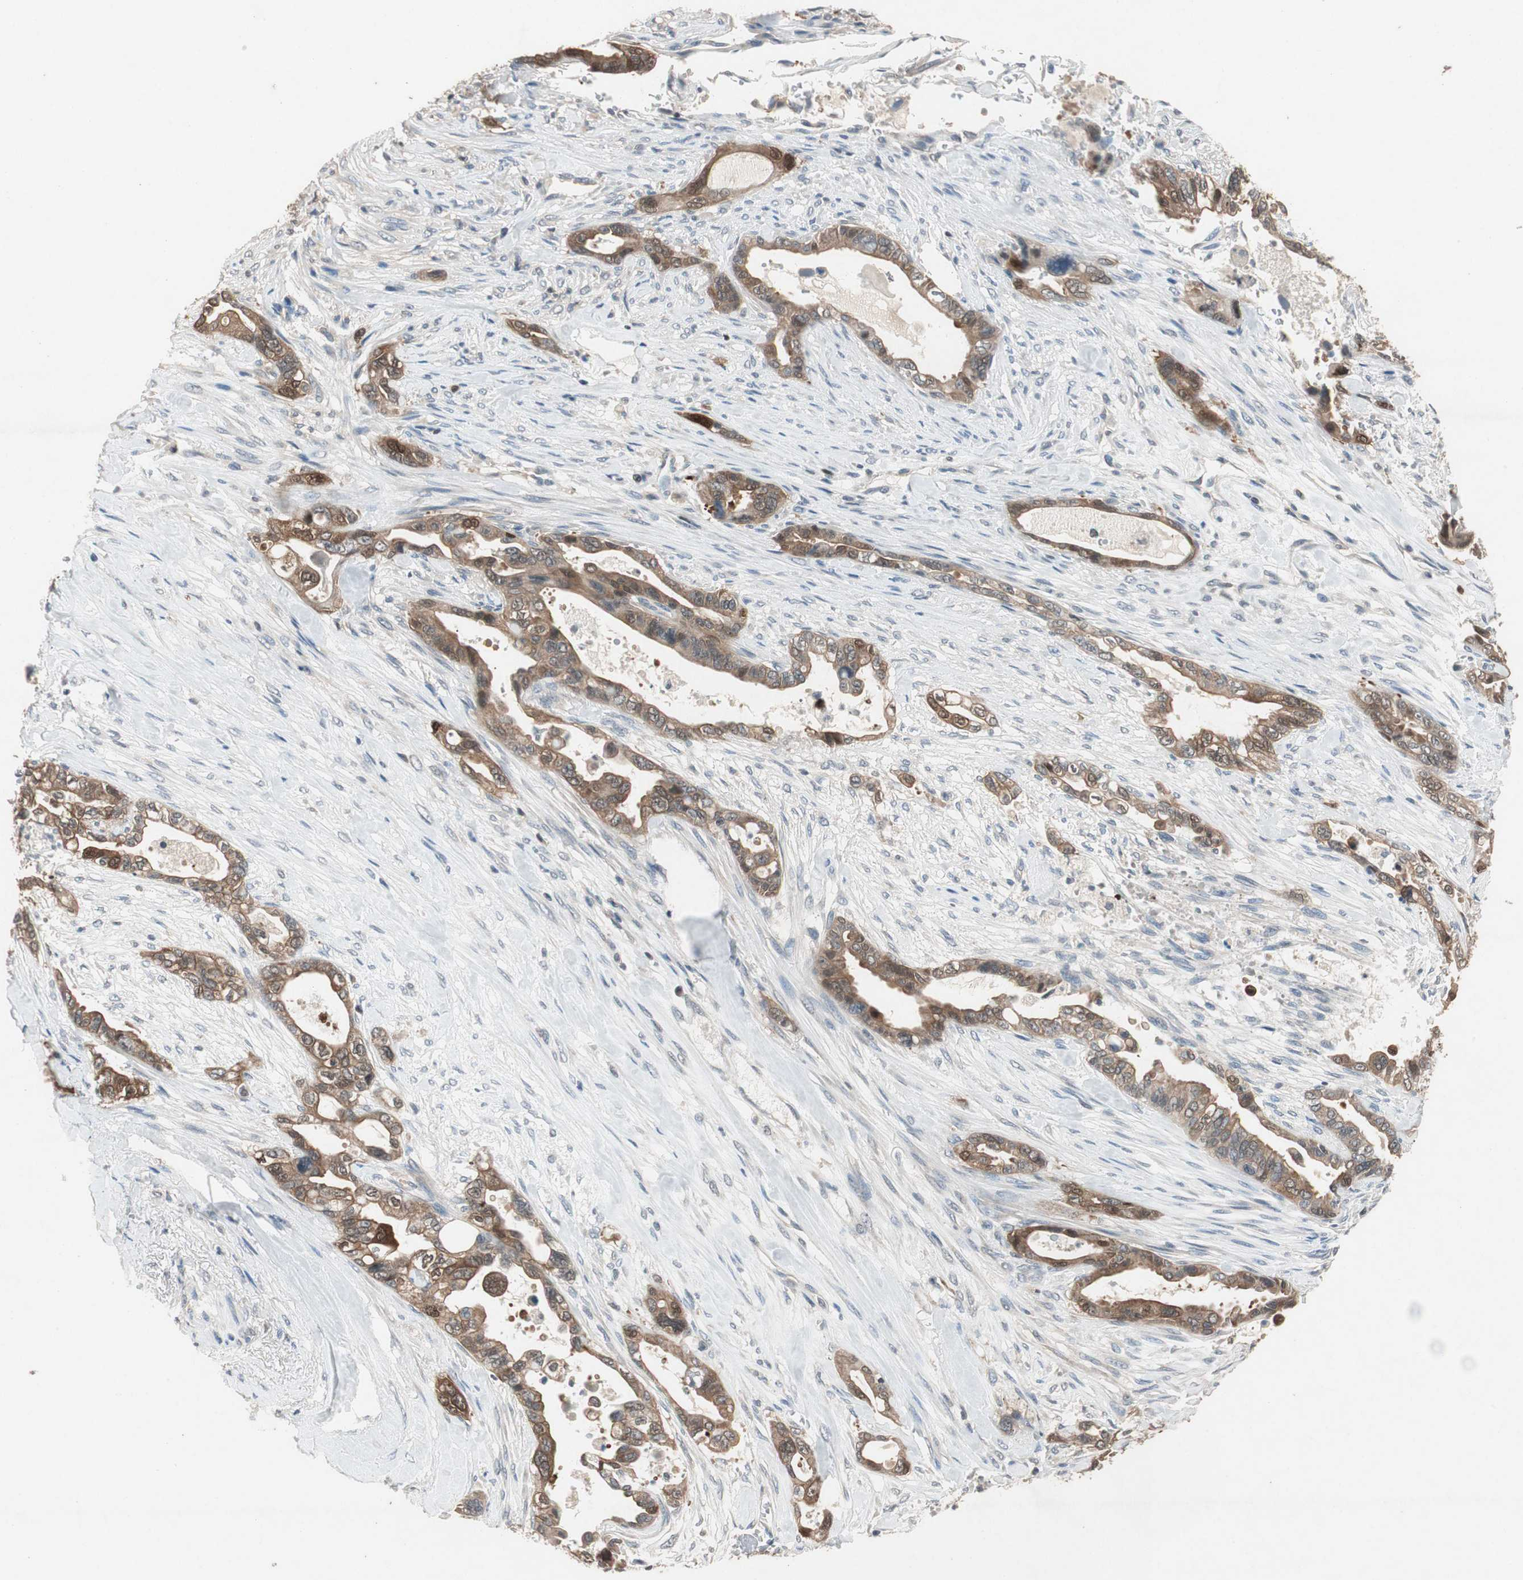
{"staining": {"intensity": "moderate", "quantity": "<25%", "location": "cytoplasmic/membranous,nuclear"}, "tissue": "pancreatic cancer", "cell_type": "Tumor cells", "image_type": "cancer", "snomed": [{"axis": "morphology", "description": "Adenocarcinoma, NOS"}, {"axis": "topography", "description": "Pancreas"}], "caption": "Protein expression analysis of pancreatic cancer (adenocarcinoma) reveals moderate cytoplasmic/membranous and nuclear expression in about <25% of tumor cells.", "gene": "SERPINB5", "patient": {"sex": "male", "age": 70}}